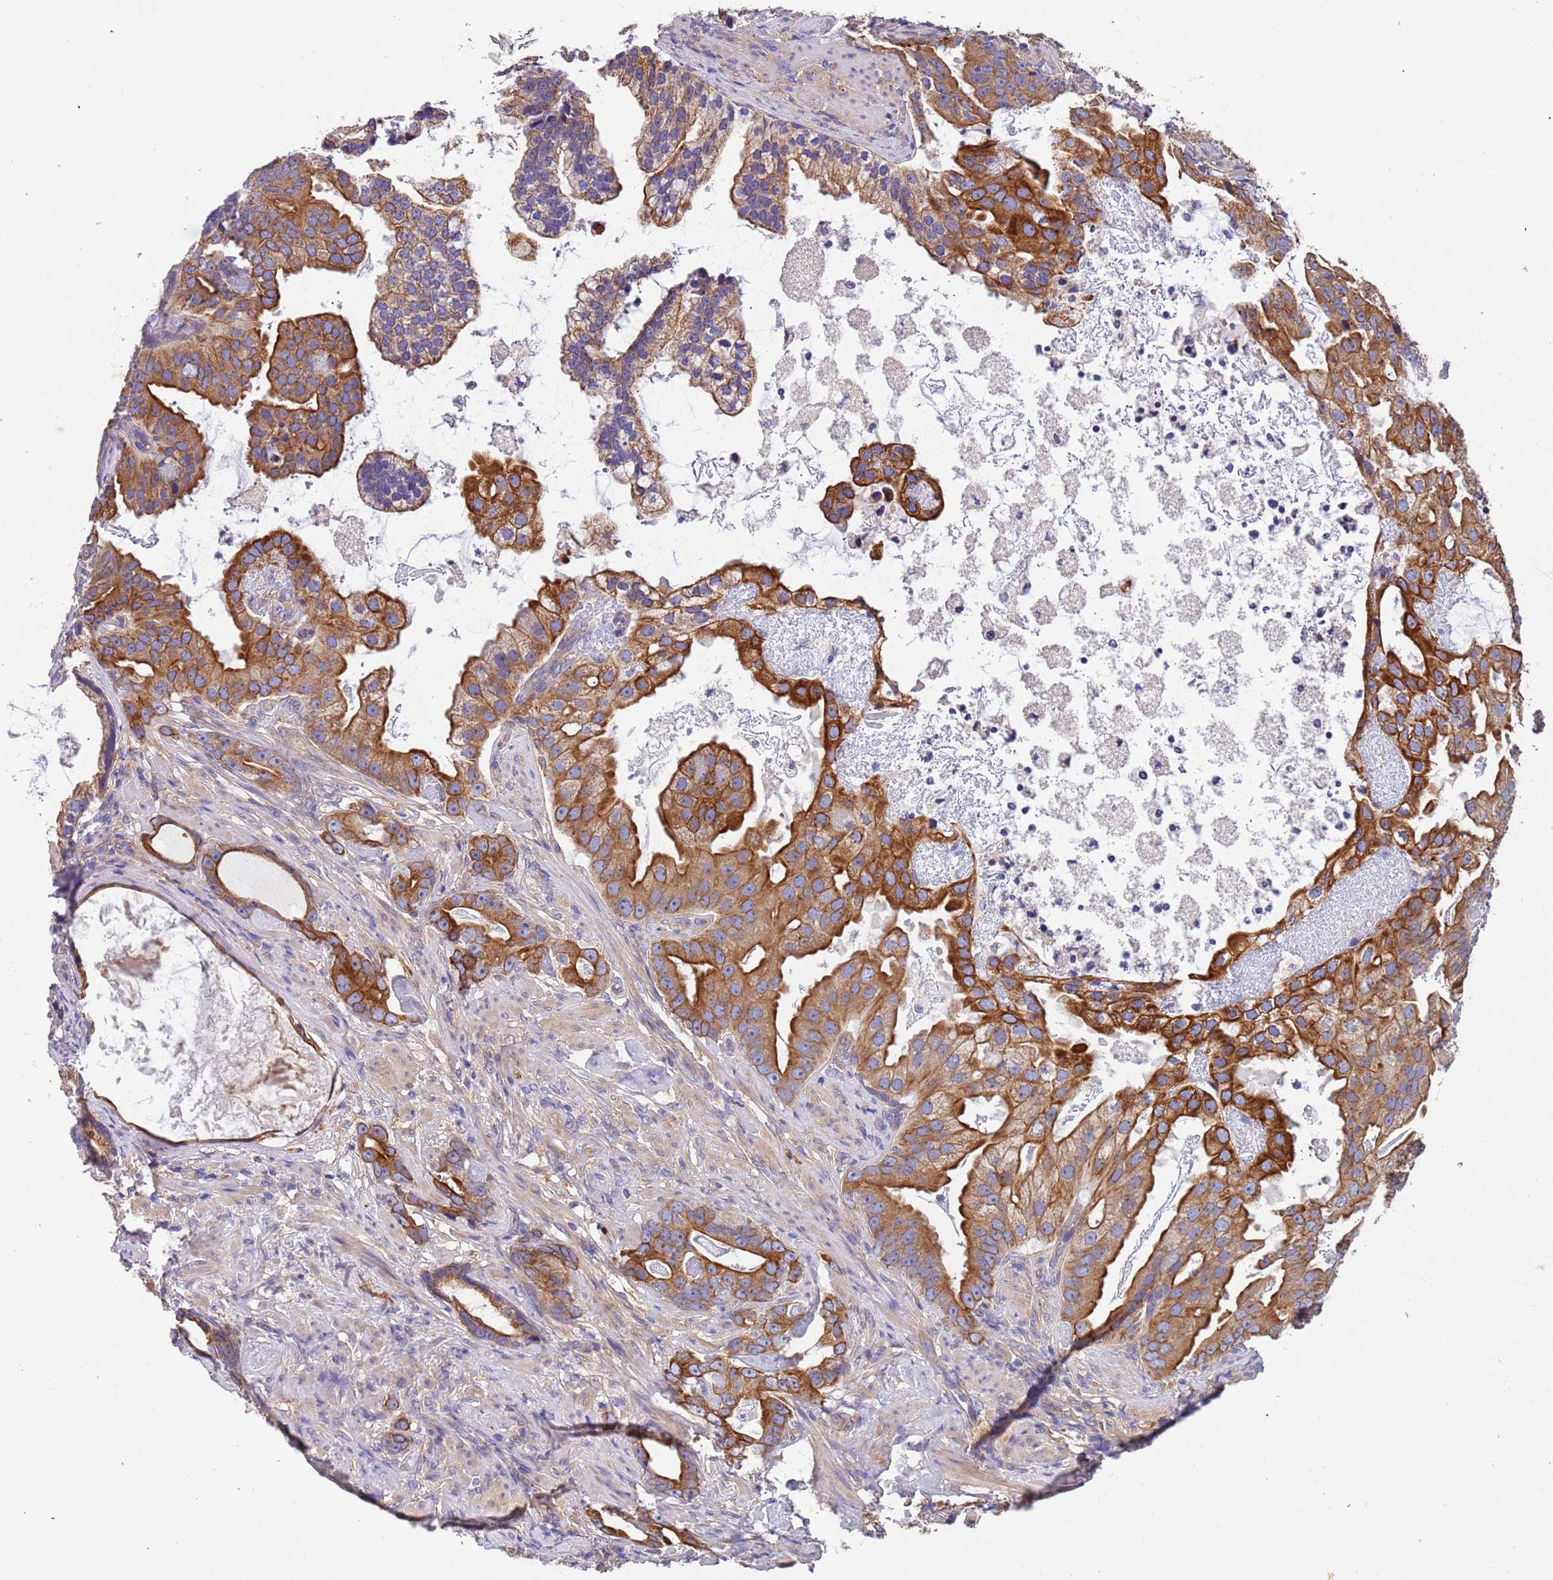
{"staining": {"intensity": "moderate", "quantity": ">75%", "location": "cytoplasmic/membranous"}, "tissue": "prostate cancer", "cell_type": "Tumor cells", "image_type": "cancer", "snomed": [{"axis": "morphology", "description": "Adenocarcinoma, Low grade"}, {"axis": "topography", "description": "Prostate"}], "caption": "About >75% of tumor cells in prostate low-grade adenocarcinoma exhibit moderate cytoplasmic/membranous protein expression as visualized by brown immunohistochemical staining.", "gene": "LAMB4", "patient": {"sex": "male", "age": 71}}